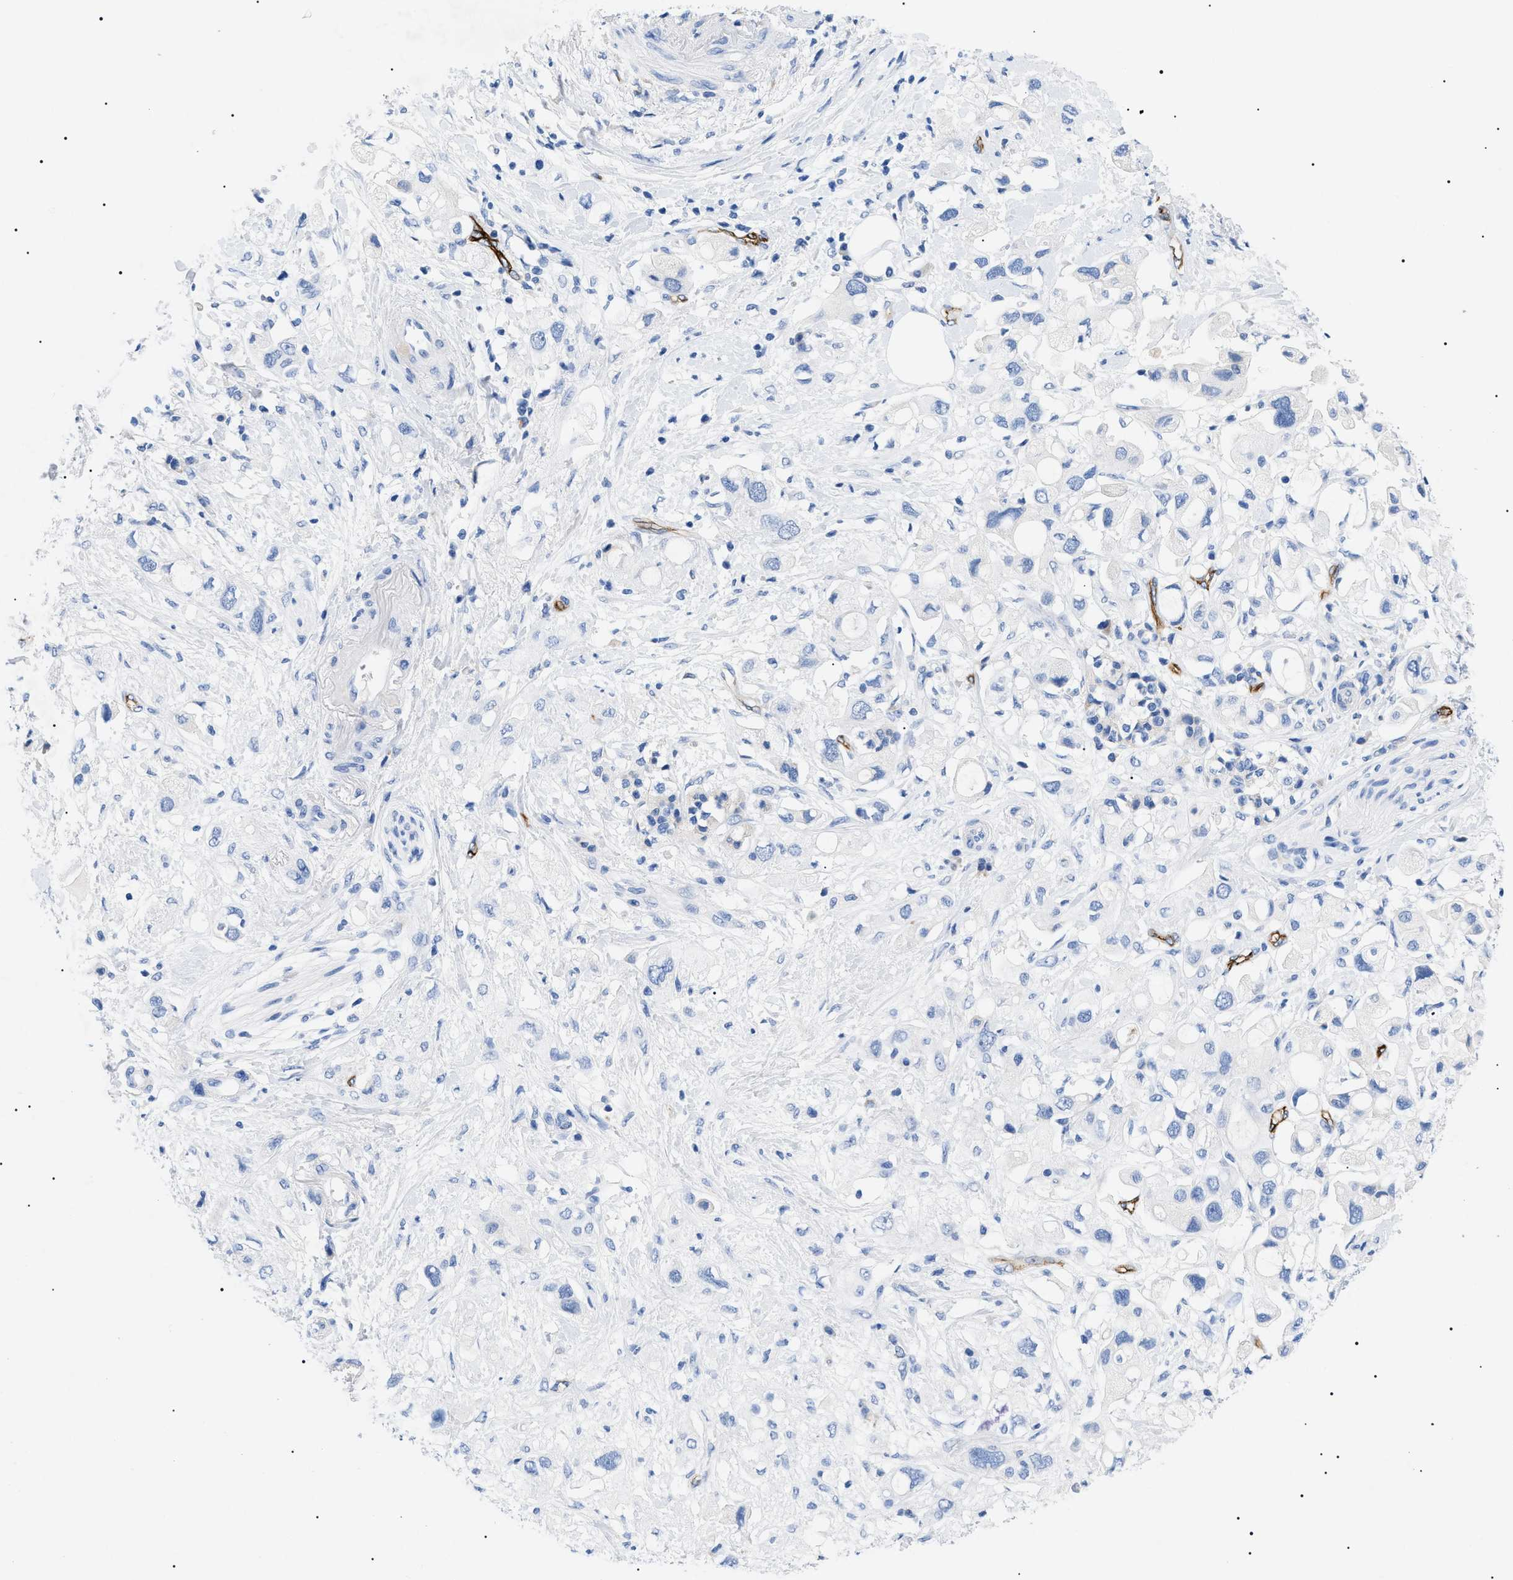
{"staining": {"intensity": "negative", "quantity": "none", "location": "none"}, "tissue": "pancreatic cancer", "cell_type": "Tumor cells", "image_type": "cancer", "snomed": [{"axis": "morphology", "description": "Adenocarcinoma, NOS"}, {"axis": "topography", "description": "Pancreas"}], "caption": "IHC image of neoplastic tissue: human pancreatic cancer (adenocarcinoma) stained with DAB (3,3'-diaminobenzidine) shows no significant protein positivity in tumor cells.", "gene": "ACKR1", "patient": {"sex": "female", "age": 56}}